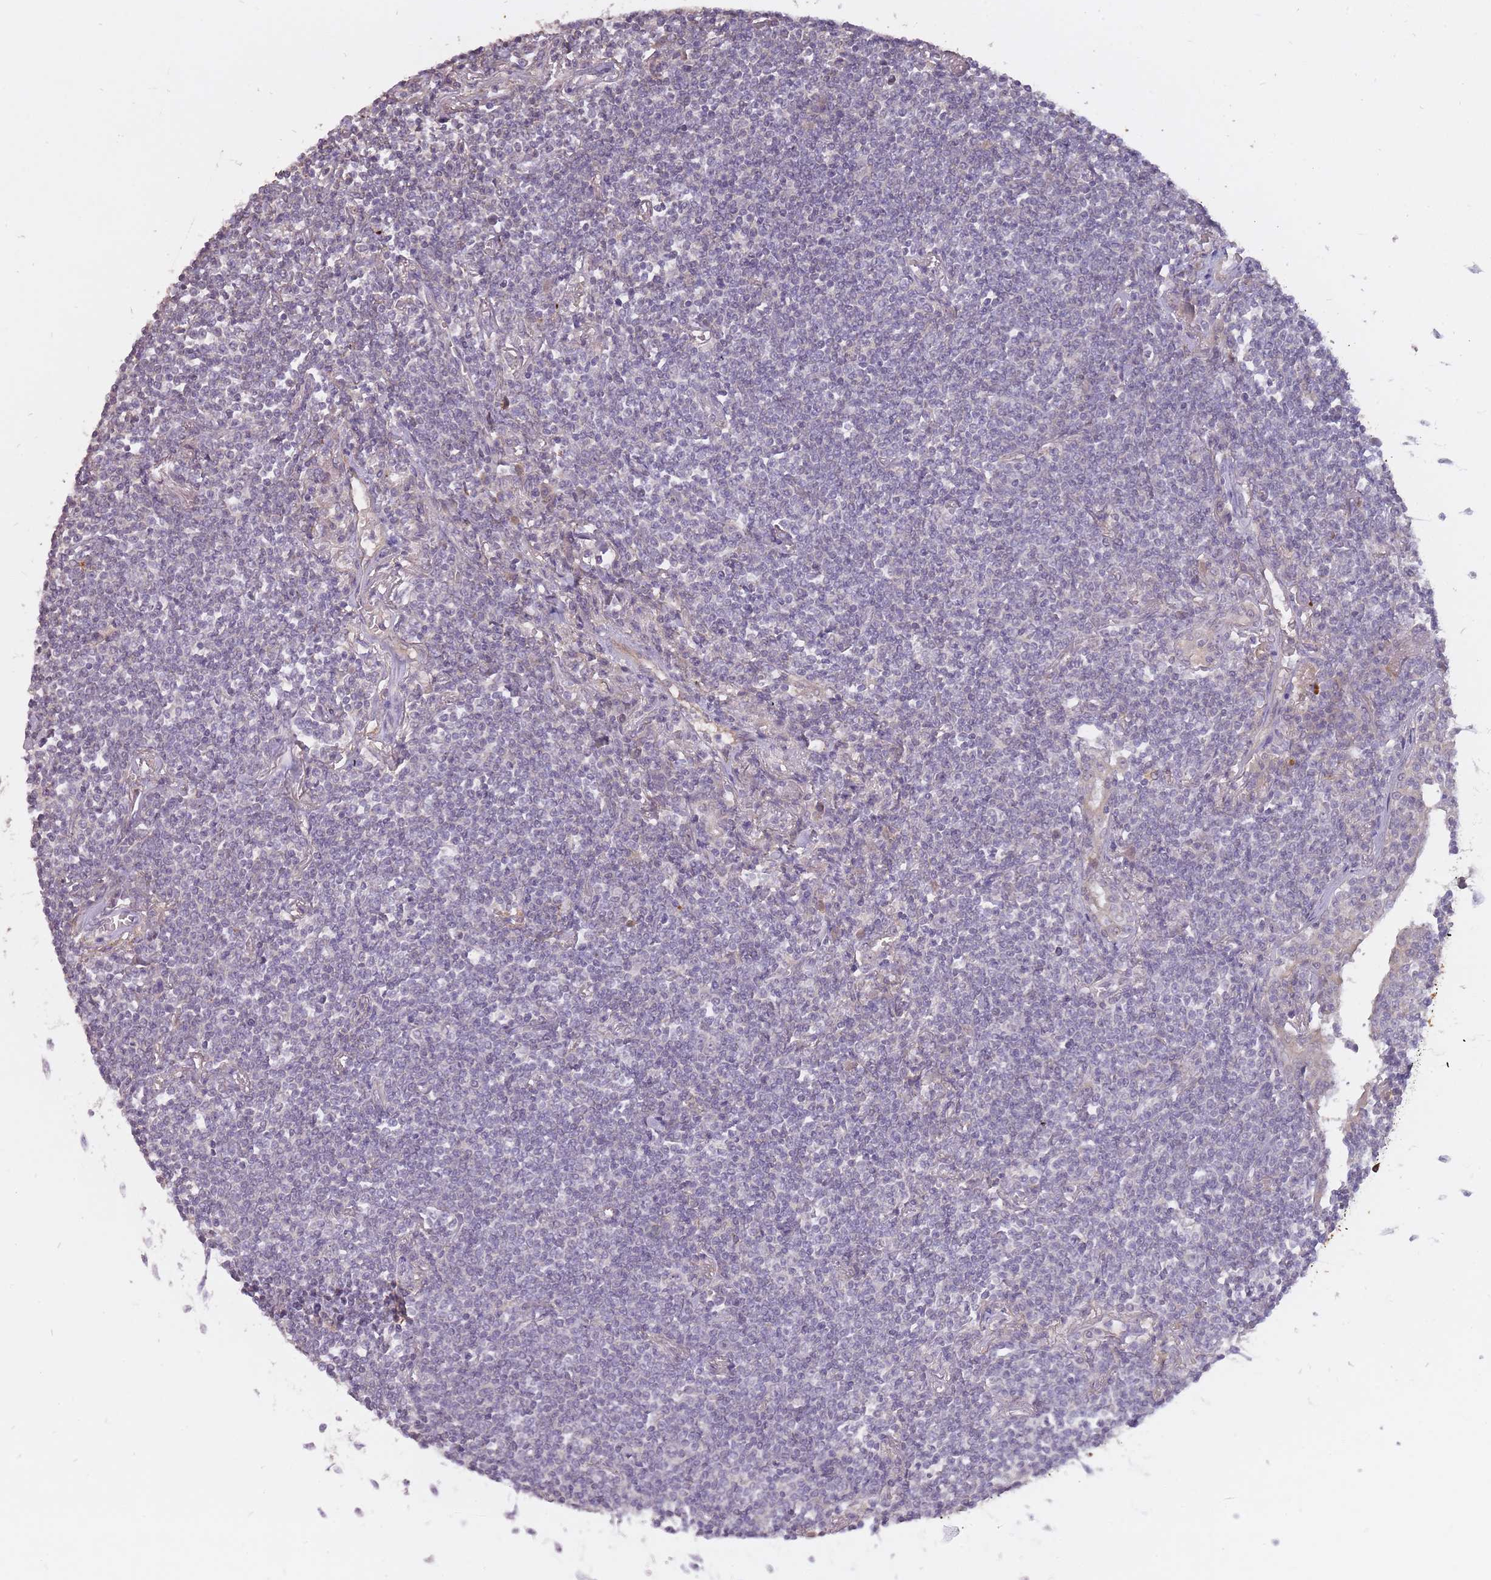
{"staining": {"intensity": "negative", "quantity": "none", "location": "none"}, "tissue": "lymphoma", "cell_type": "Tumor cells", "image_type": "cancer", "snomed": [{"axis": "morphology", "description": "Malignant lymphoma, non-Hodgkin's type, Low grade"}, {"axis": "topography", "description": "Lung"}], "caption": "Immunohistochemistry of human malignant lymphoma, non-Hodgkin's type (low-grade) shows no positivity in tumor cells. The staining was performed using DAB (3,3'-diaminobenzidine) to visualize the protein expression in brown, while the nuclei were stained in blue with hematoxylin (Magnification: 20x).", "gene": "LRATD2", "patient": {"sex": "female", "age": 71}}